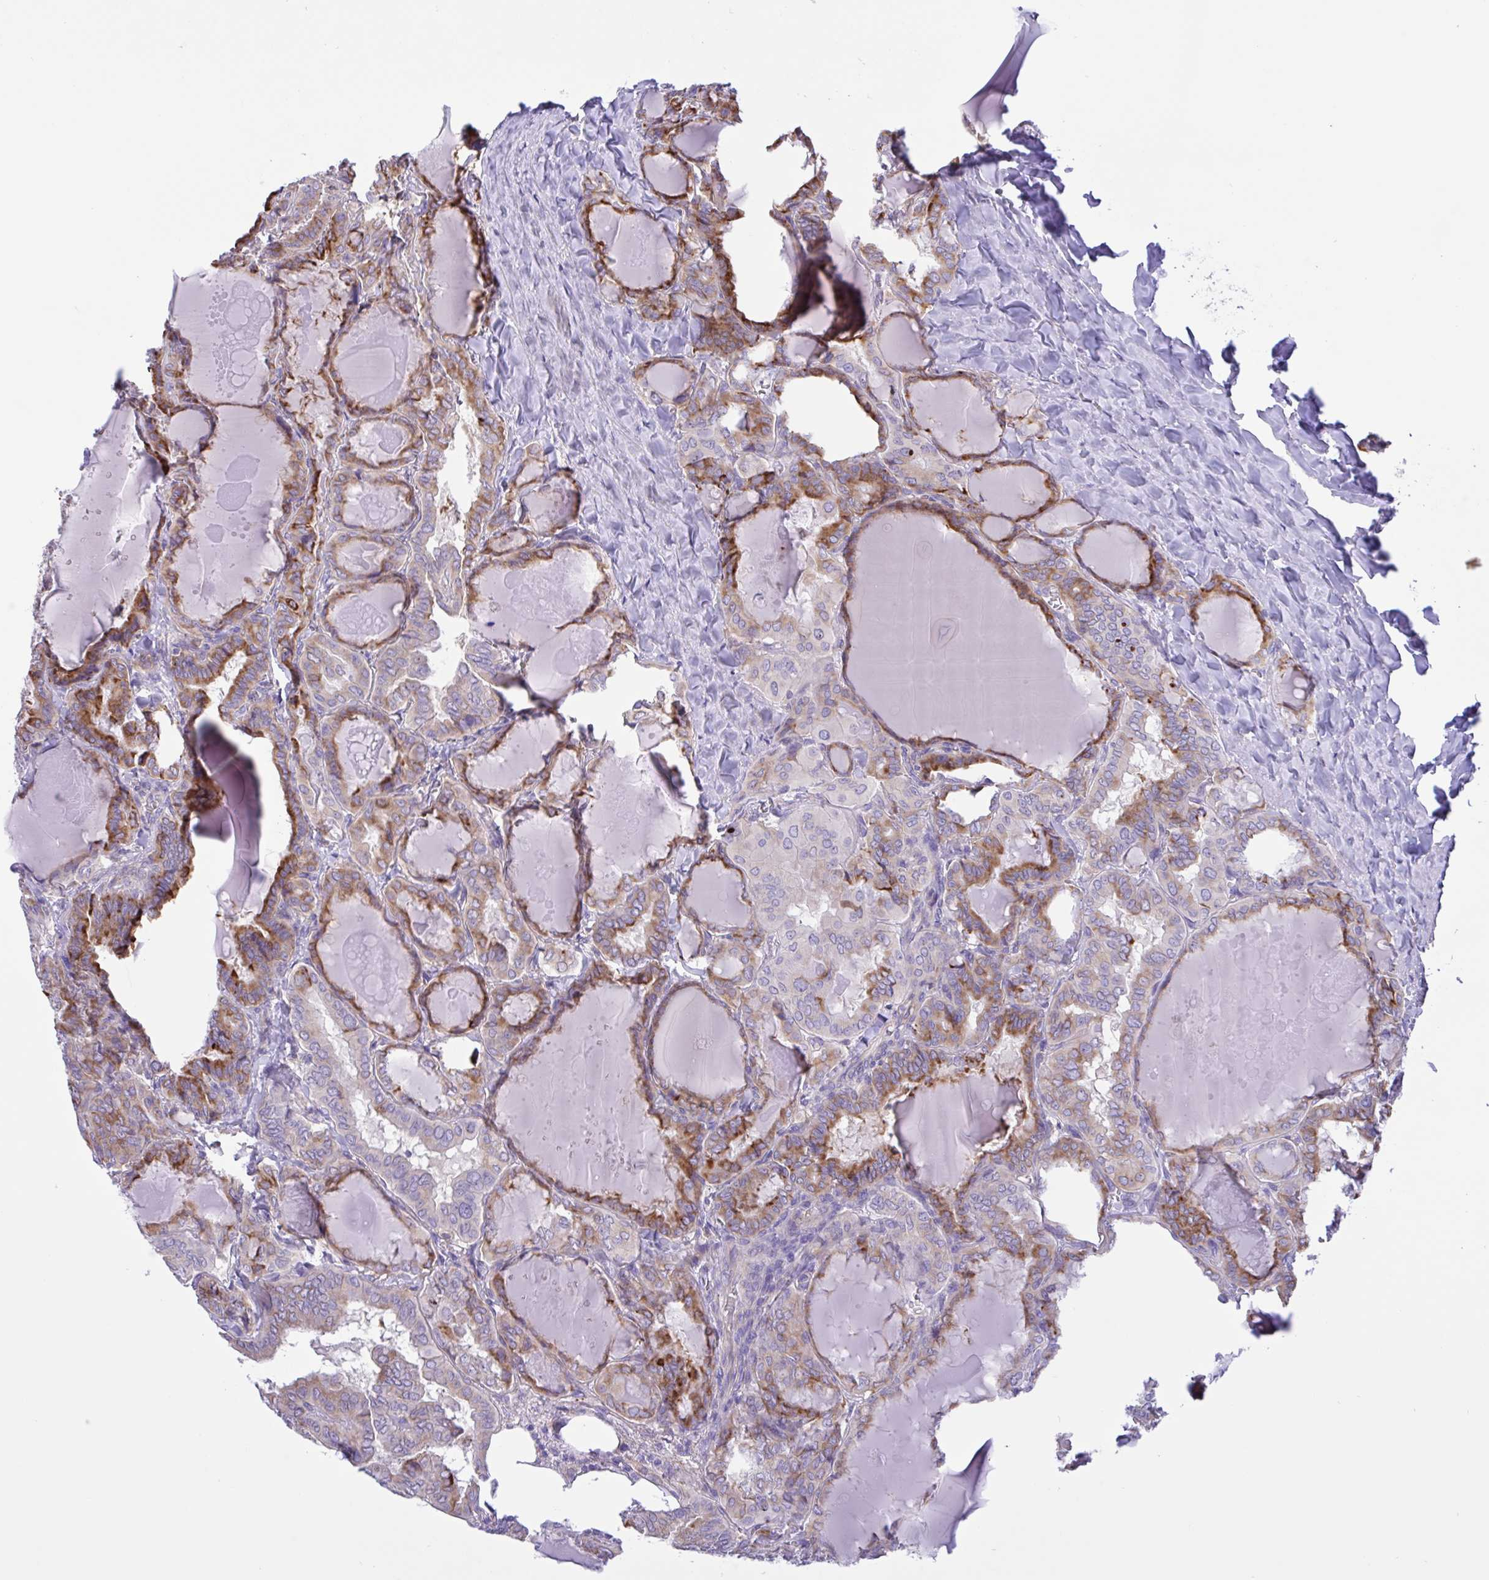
{"staining": {"intensity": "moderate", "quantity": "25%-75%", "location": "cytoplasmic/membranous"}, "tissue": "thyroid cancer", "cell_type": "Tumor cells", "image_type": "cancer", "snomed": [{"axis": "morphology", "description": "Papillary adenocarcinoma, NOS"}, {"axis": "topography", "description": "Thyroid gland"}], "caption": "High-power microscopy captured an IHC histopathology image of thyroid cancer (papillary adenocarcinoma), revealing moderate cytoplasmic/membranous expression in about 25%-75% of tumor cells. Ihc stains the protein of interest in brown and the nuclei are stained blue.", "gene": "DSC3", "patient": {"sex": "female", "age": 46}}